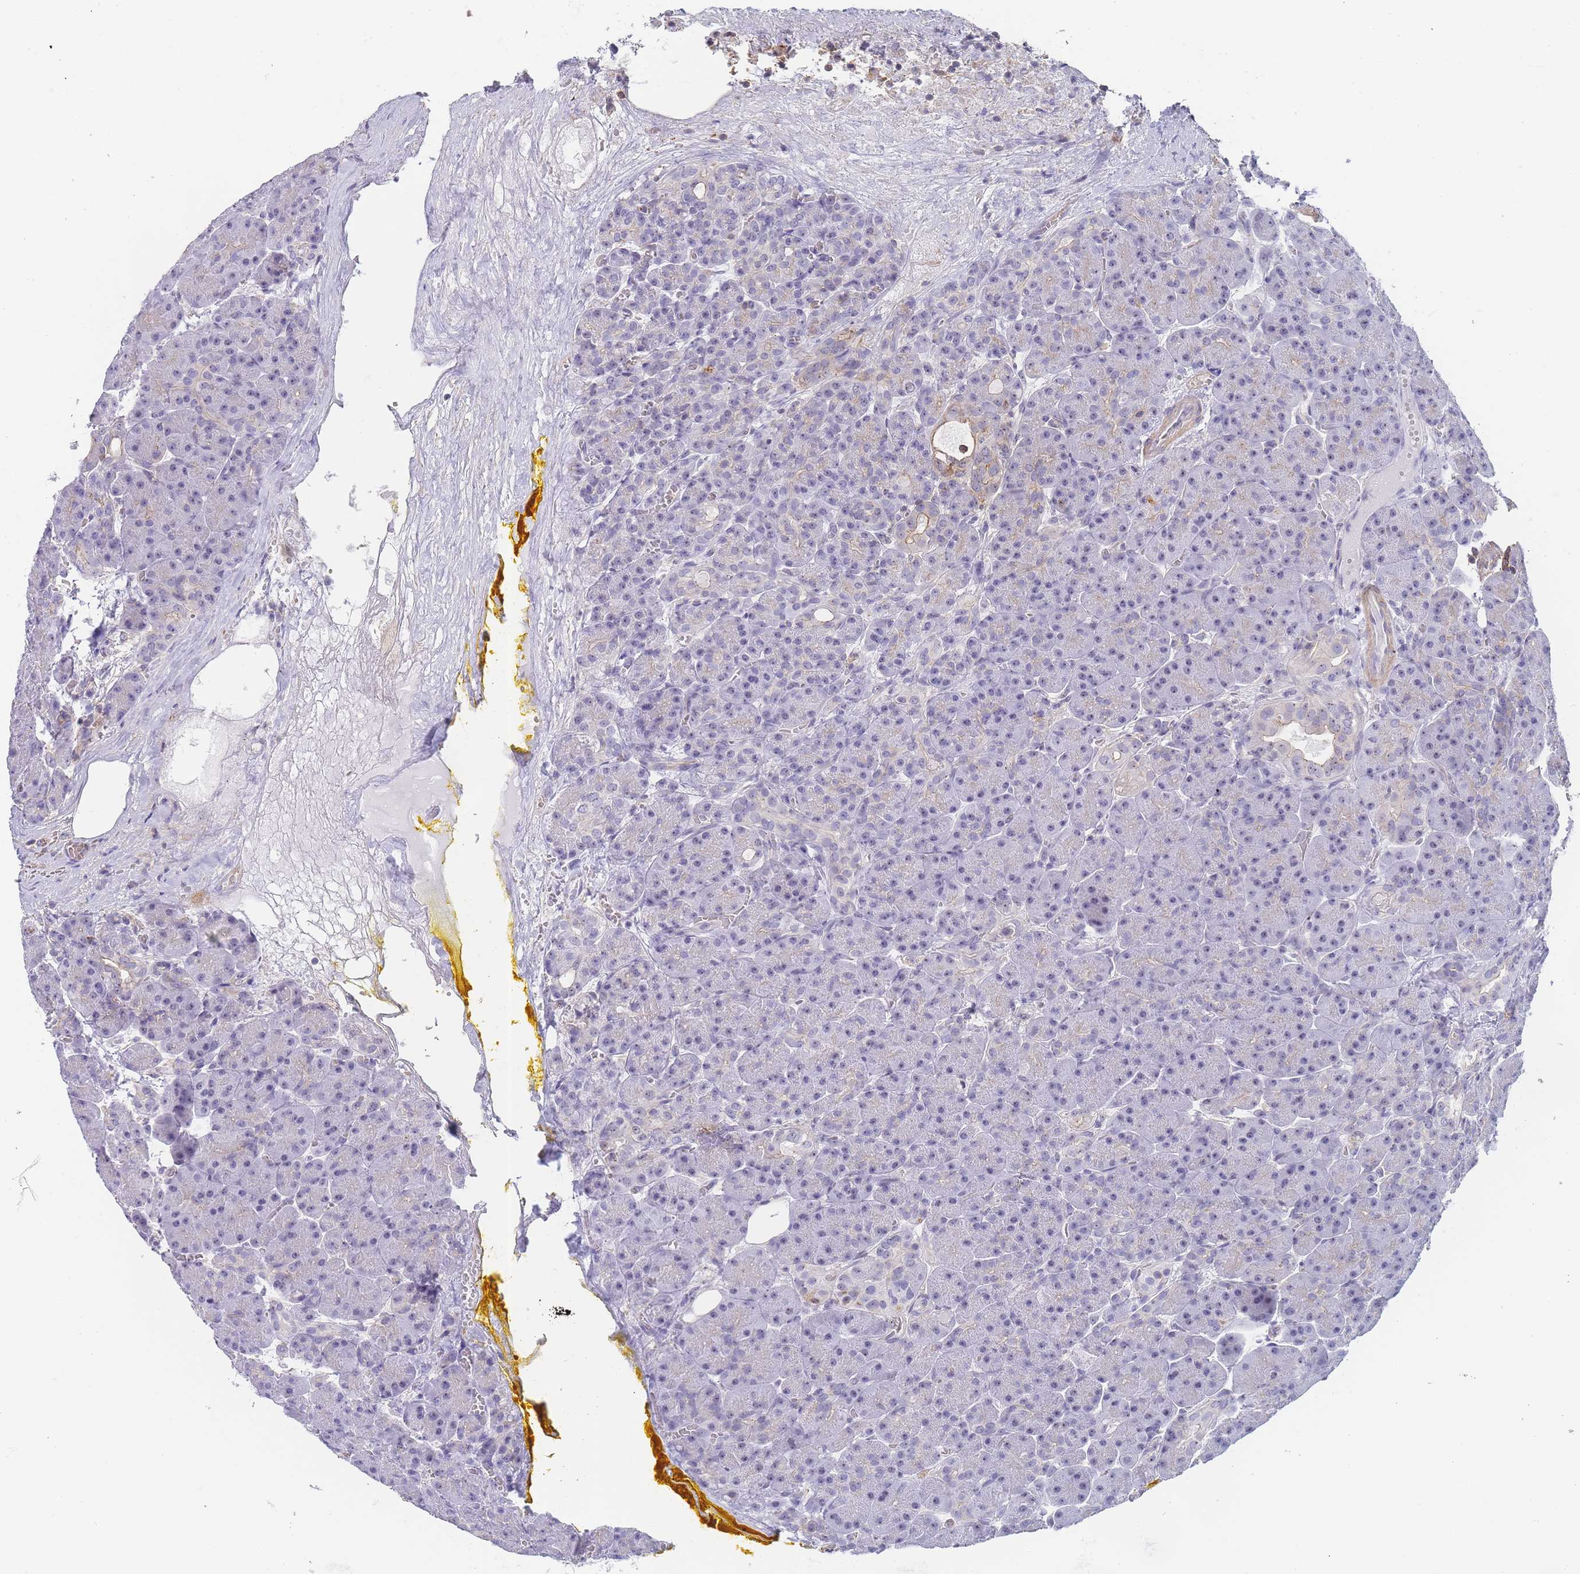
{"staining": {"intensity": "negative", "quantity": "none", "location": "none"}, "tissue": "pancreas", "cell_type": "Exocrine glandular cells", "image_type": "normal", "snomed": [{"axis": "morphology", "description": "Normal tissue, NOS"}, {"axis": "topography", "description": "Pancreas"}], "caption": "Pancreas was stained to show a protein in brown. There is no significant expression in exocrine glandular cells. The staining was performed using DAB (3,3'-diaminobenzidine) to visualize the protein expression in brown, while the nuclei were stained in blue with hematoxylin (Magnification: 20x).", "gene": "NOP14", "patient": {"sex": "male", "age": 63}}